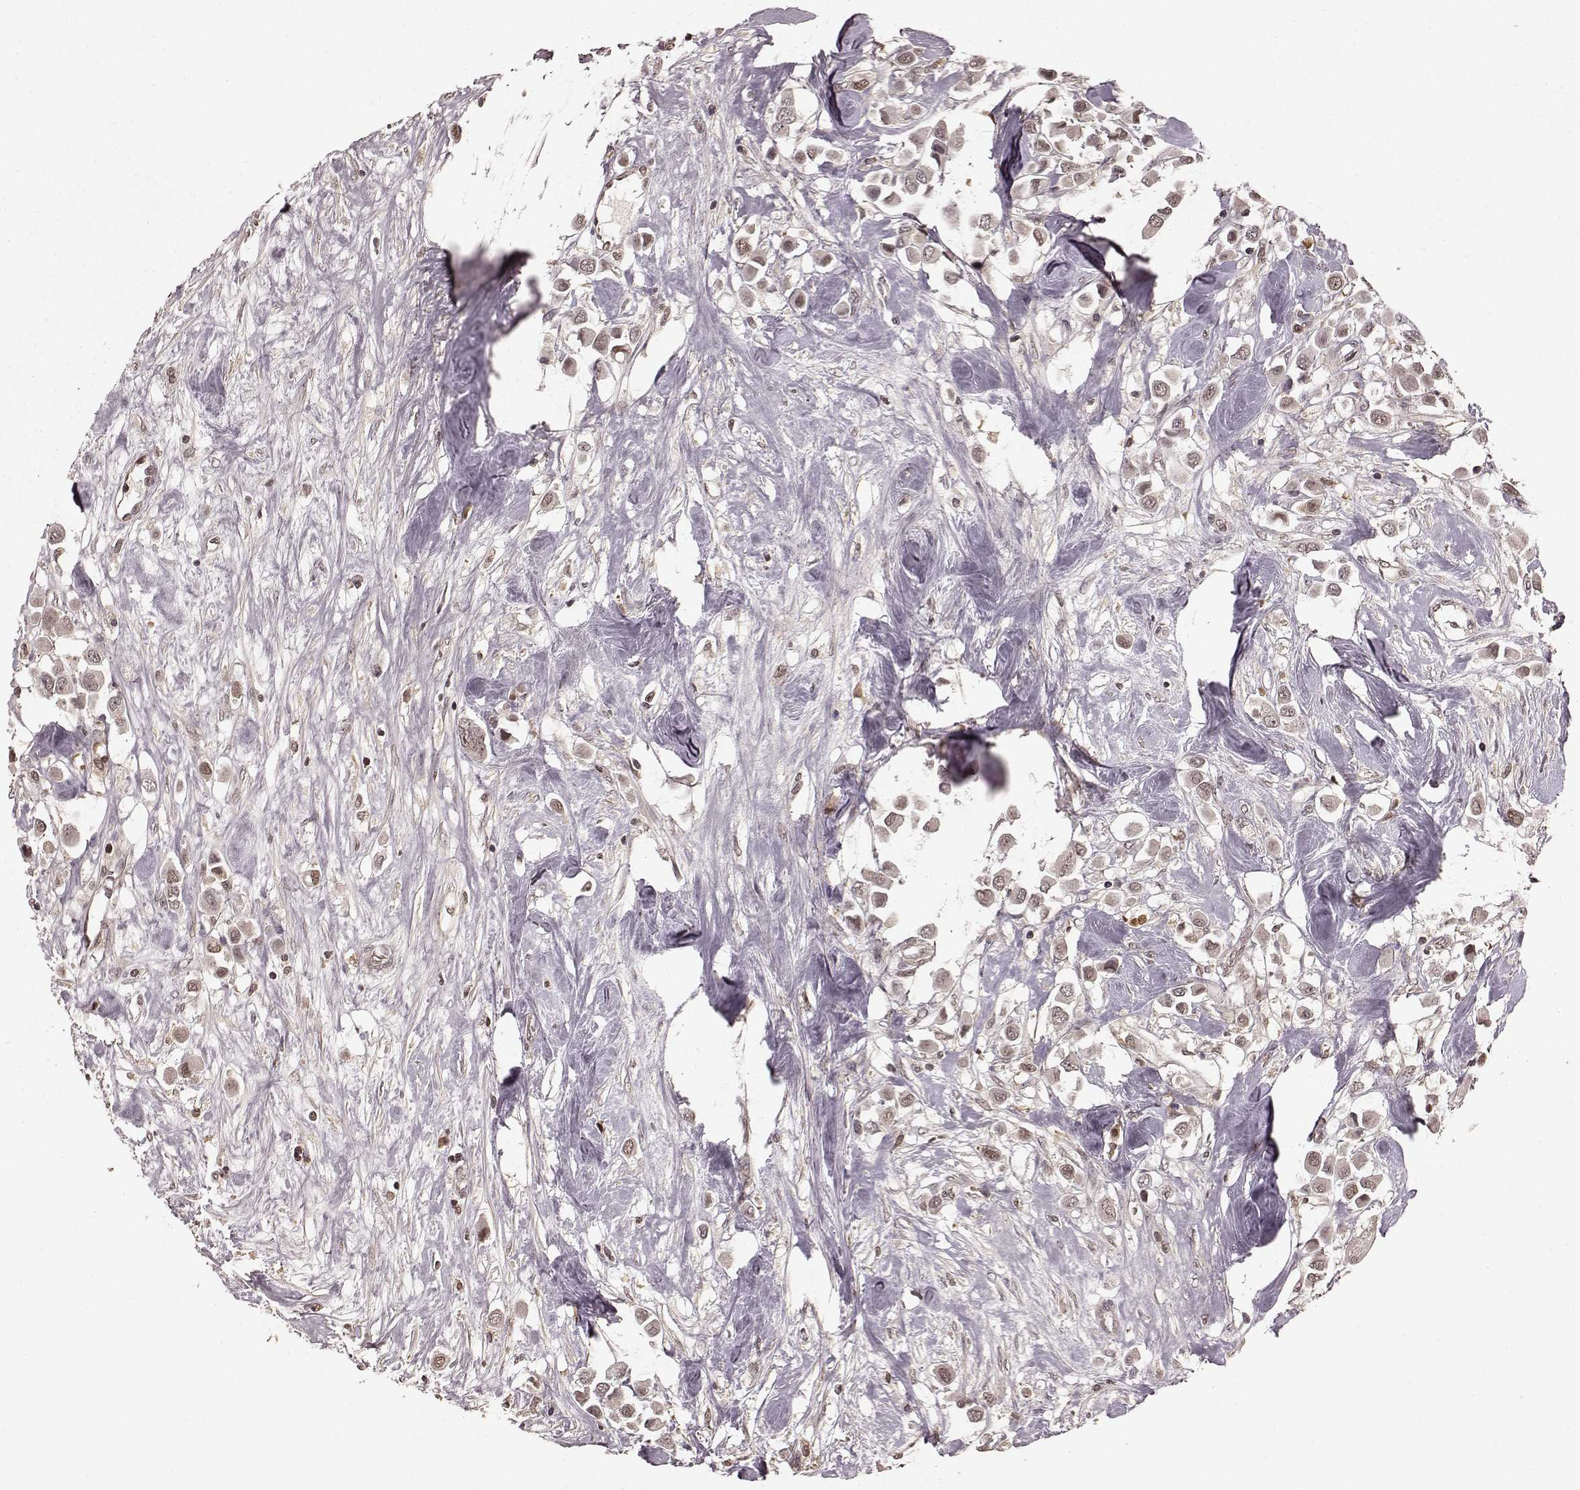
{"staining": {"intensity": "weak", "quantity": "25%-75%", "location": "cytoplasmic/membranous,nuclear"}, "tissue": "breast cancer", "cell_type": "Tumor cells", "image_type": "cancer", "snomed": [{"axis": "morphology", "description": "Duct carcinoma"}, {"axis": "topography", "description": "Breast"}], "caption": "Immunohistochemical staining of human breast infiltrating ductal carcinoma exhibits weak cytoplasmic/membranous and nuclear protein positivity in approximately 25%-75% of tumor cells.", "gene": "GSS", "patient": {"sex": "female", "age": 61}}